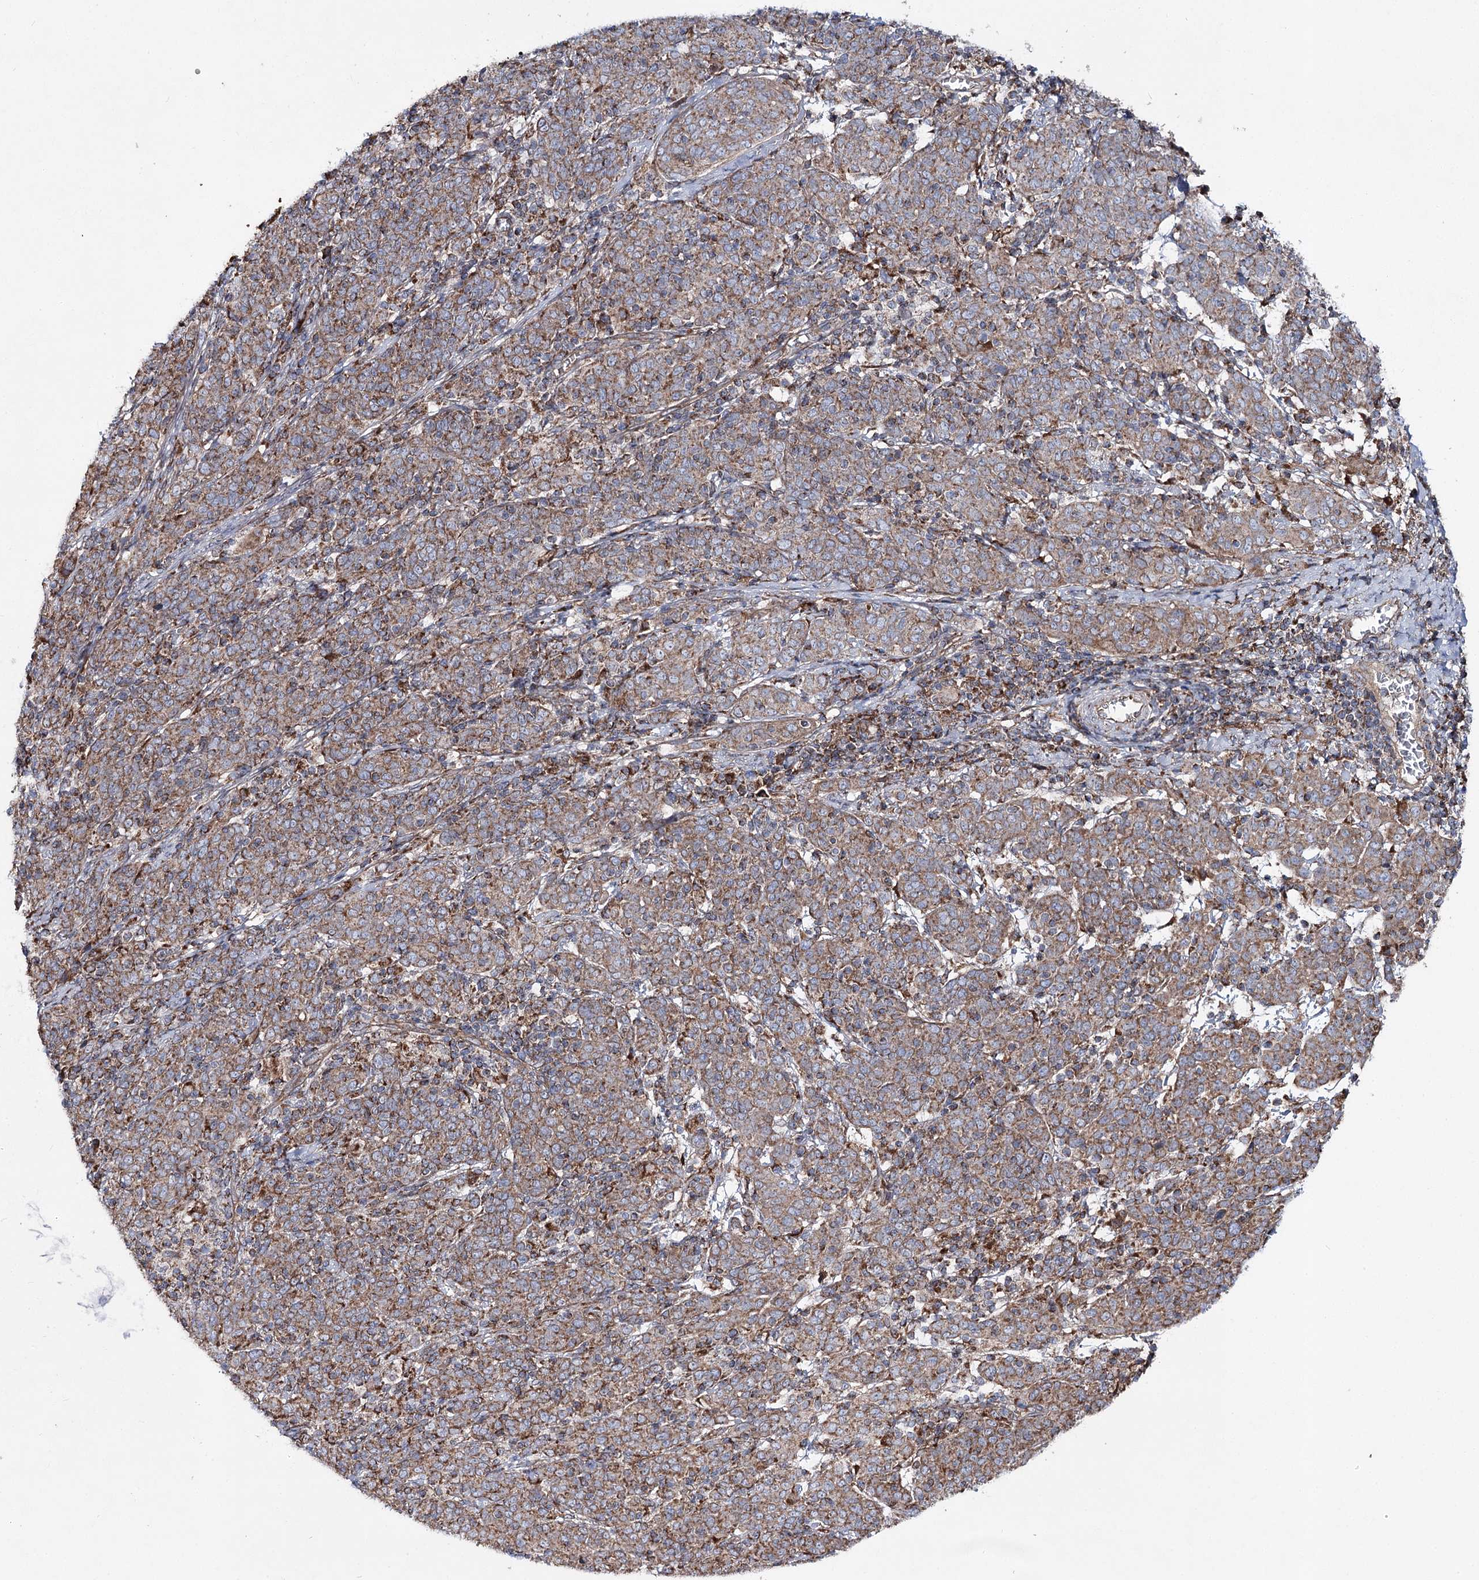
{"staining": {"intensity": "moderate", "quantity": ">75%", "location": "cytoplasmic/membranous"}, "tissue": "cervical cancer", "cell_type": "Tumor cells", "image_type": "cancer", "snomed": [{"axis": "morphology", "description": "Squamous cell carcinoma, NOS"}, {"axis": "topography", "description": "Cervix"}], "caption": "Immunohistochemistry (IHC) (DAB (3,3'-diaminobenzidine)) staining of human cervical squamous cell carcinoma reveals moderate cytoplasmic/membranous protein positivity in approximately >75% of tumor cells. Nuclei are stained in blue.", "gene": "MSANTD2", "patient": {"sex": "female", "age": 67}}